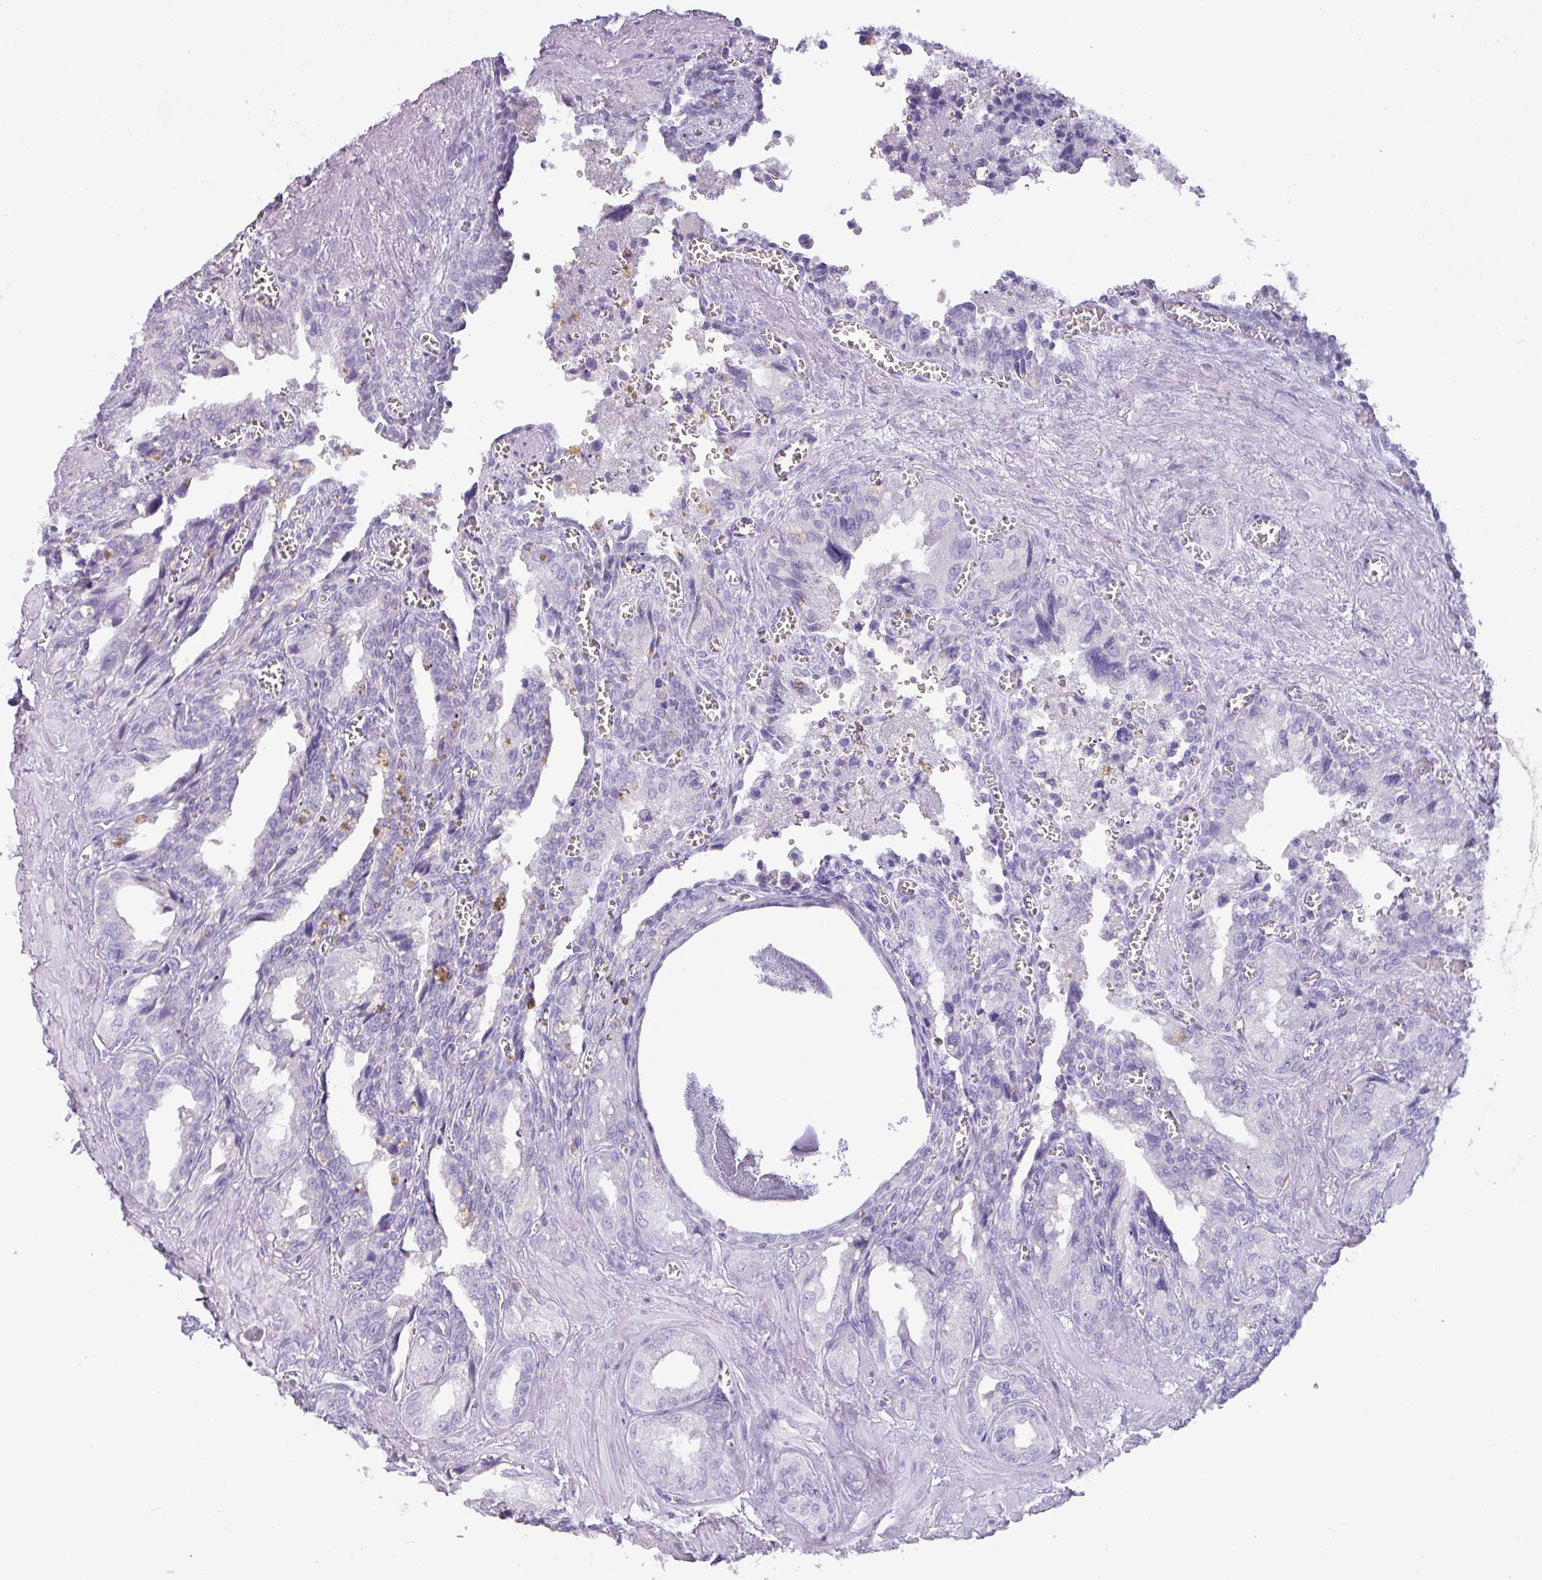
{"staining": {"intensity": "negative", "quantity": "none", "location": "none"}, "tissue": "seminal vesicle", "cell_type": "Glandular cells", "image_type": "normal", "snomed": [{"axis": "morphology", "description": "Normal tissue, NOS"}, {"axis": "topography", "description": "Seminal veicle"}], "caption": "High power microscopy photomicrograph of an IHC photomicrograph of normal seminal vesicle, revealing no significant staining in glandular cells.", "gene": "PGA3", "patient": {"sex": "male", "age": 67}}